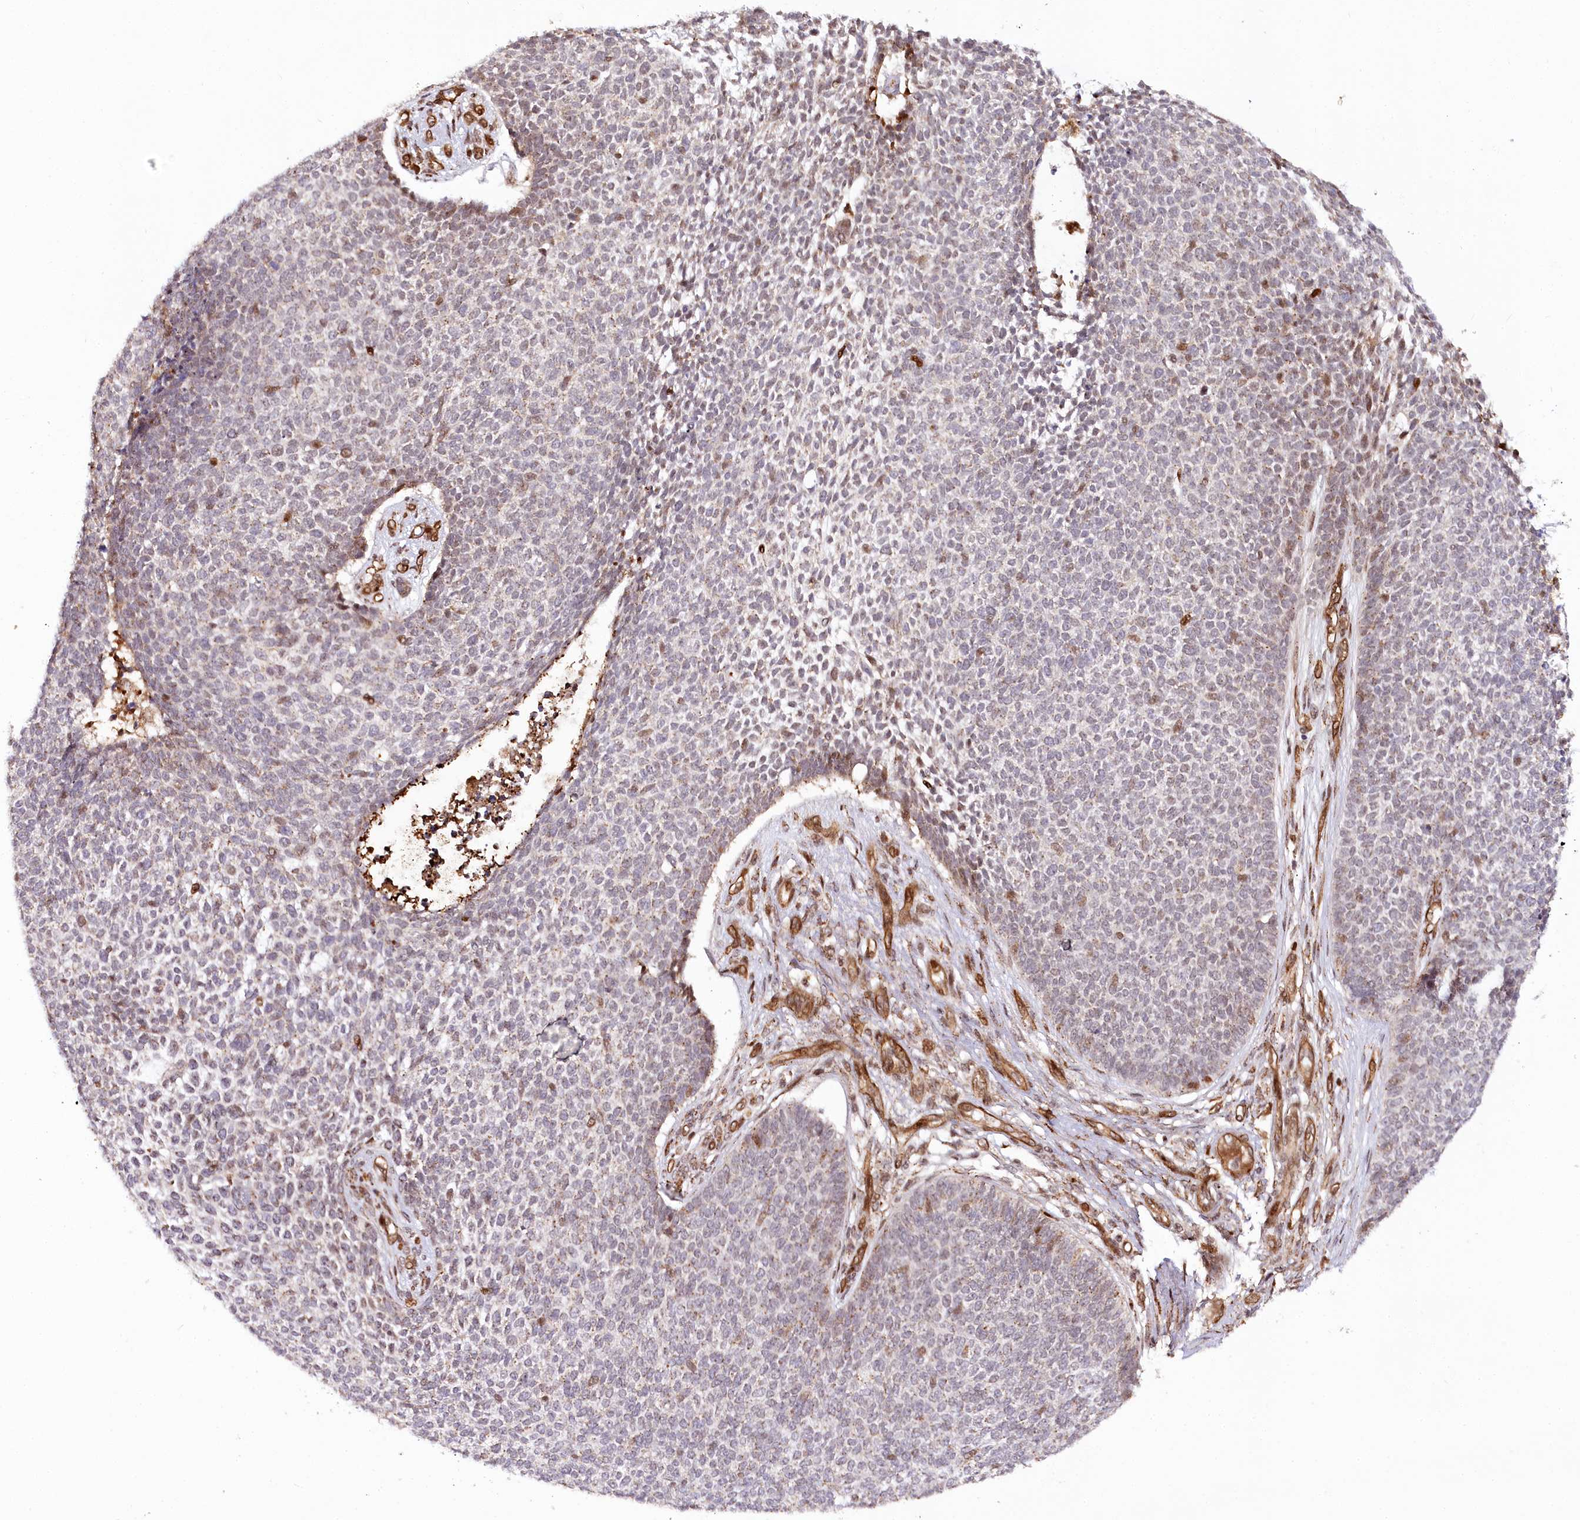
{"staining": {"intensity": "weak", "quantity": "<25%", "location": "cytoplasmic/membranous"}, "tissue": "skin cancer", "cell_type": "Tumor cells", "image_type": "cancer", "snomed": [{"axis": "morphology", "description": "Basal cell carcinoma"}, {"axis": "topography", "description": "Skin"}], "caption": "Immunohistochemistry (IHC) of skin basal cell carcinoma demonstrates no positivity in tumor cells. (DAB (3,3'-diaminobenzidine) IHC, high magnification).", "gene": "COPG1", "patient": {"sex": "female", "age": 84}}